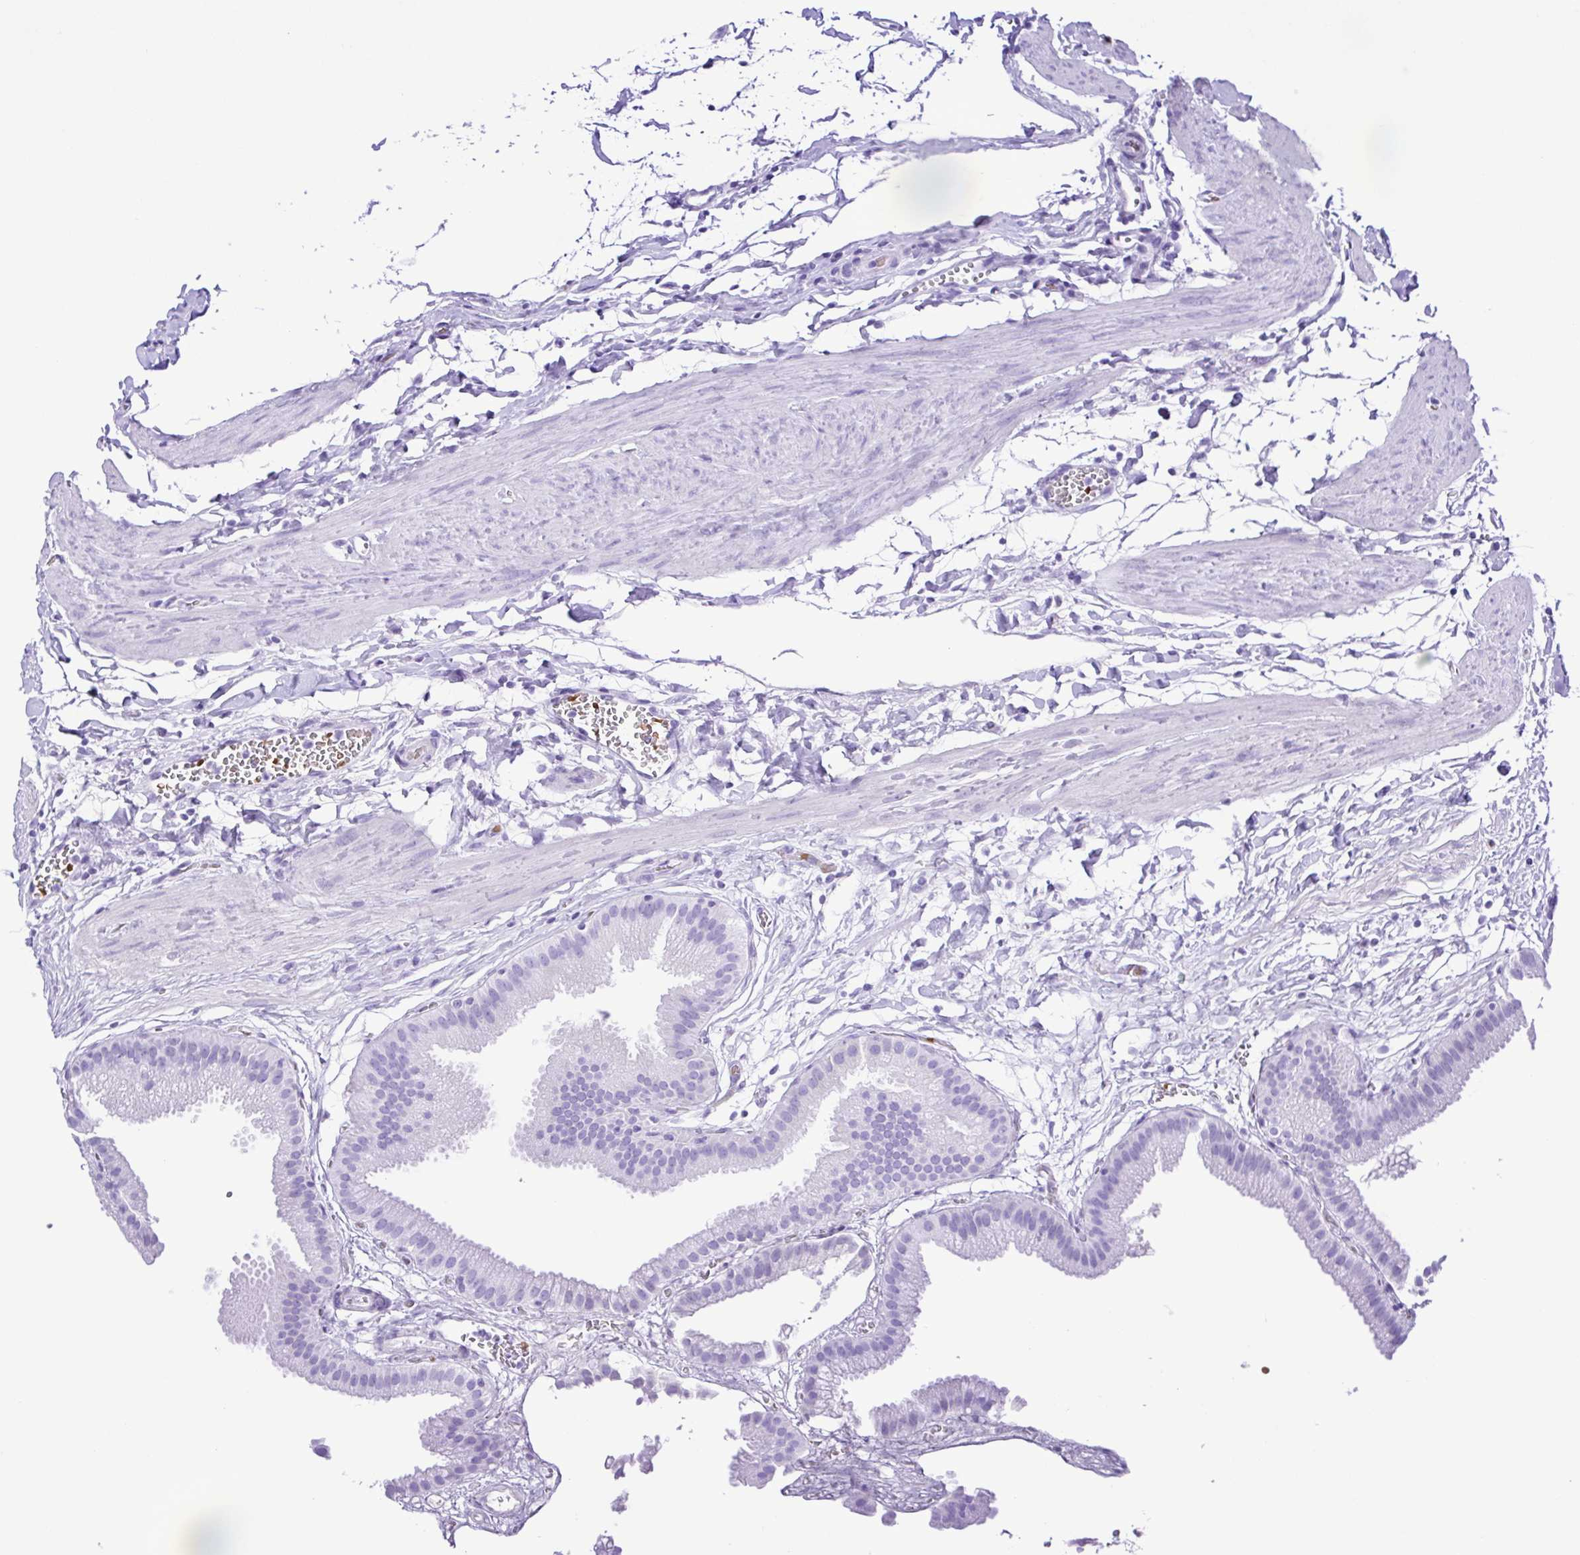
{"staining": {"intensity": "negative", "quantity": "none", "location": "none"}, "tissue": "gallbladder", "cell_type": "Glandular cells", "image_type": "normal", "snomed": [{"axis": "morphology", "description": "Normal tissue, NOS"}, {"axis": "topography", "description": "Gallbladder"}], "caption": "Immunohistochemical staining of normal gallbladder displays no significant expression in glandular cells. The staining was performed using DAB to visualize the protein expression in brown, while the nuclei were stained in blue with hematoxylin (Magnification: 20x).", "gene": "SYT1", "patient": {"sex": "female", "age": 63}}